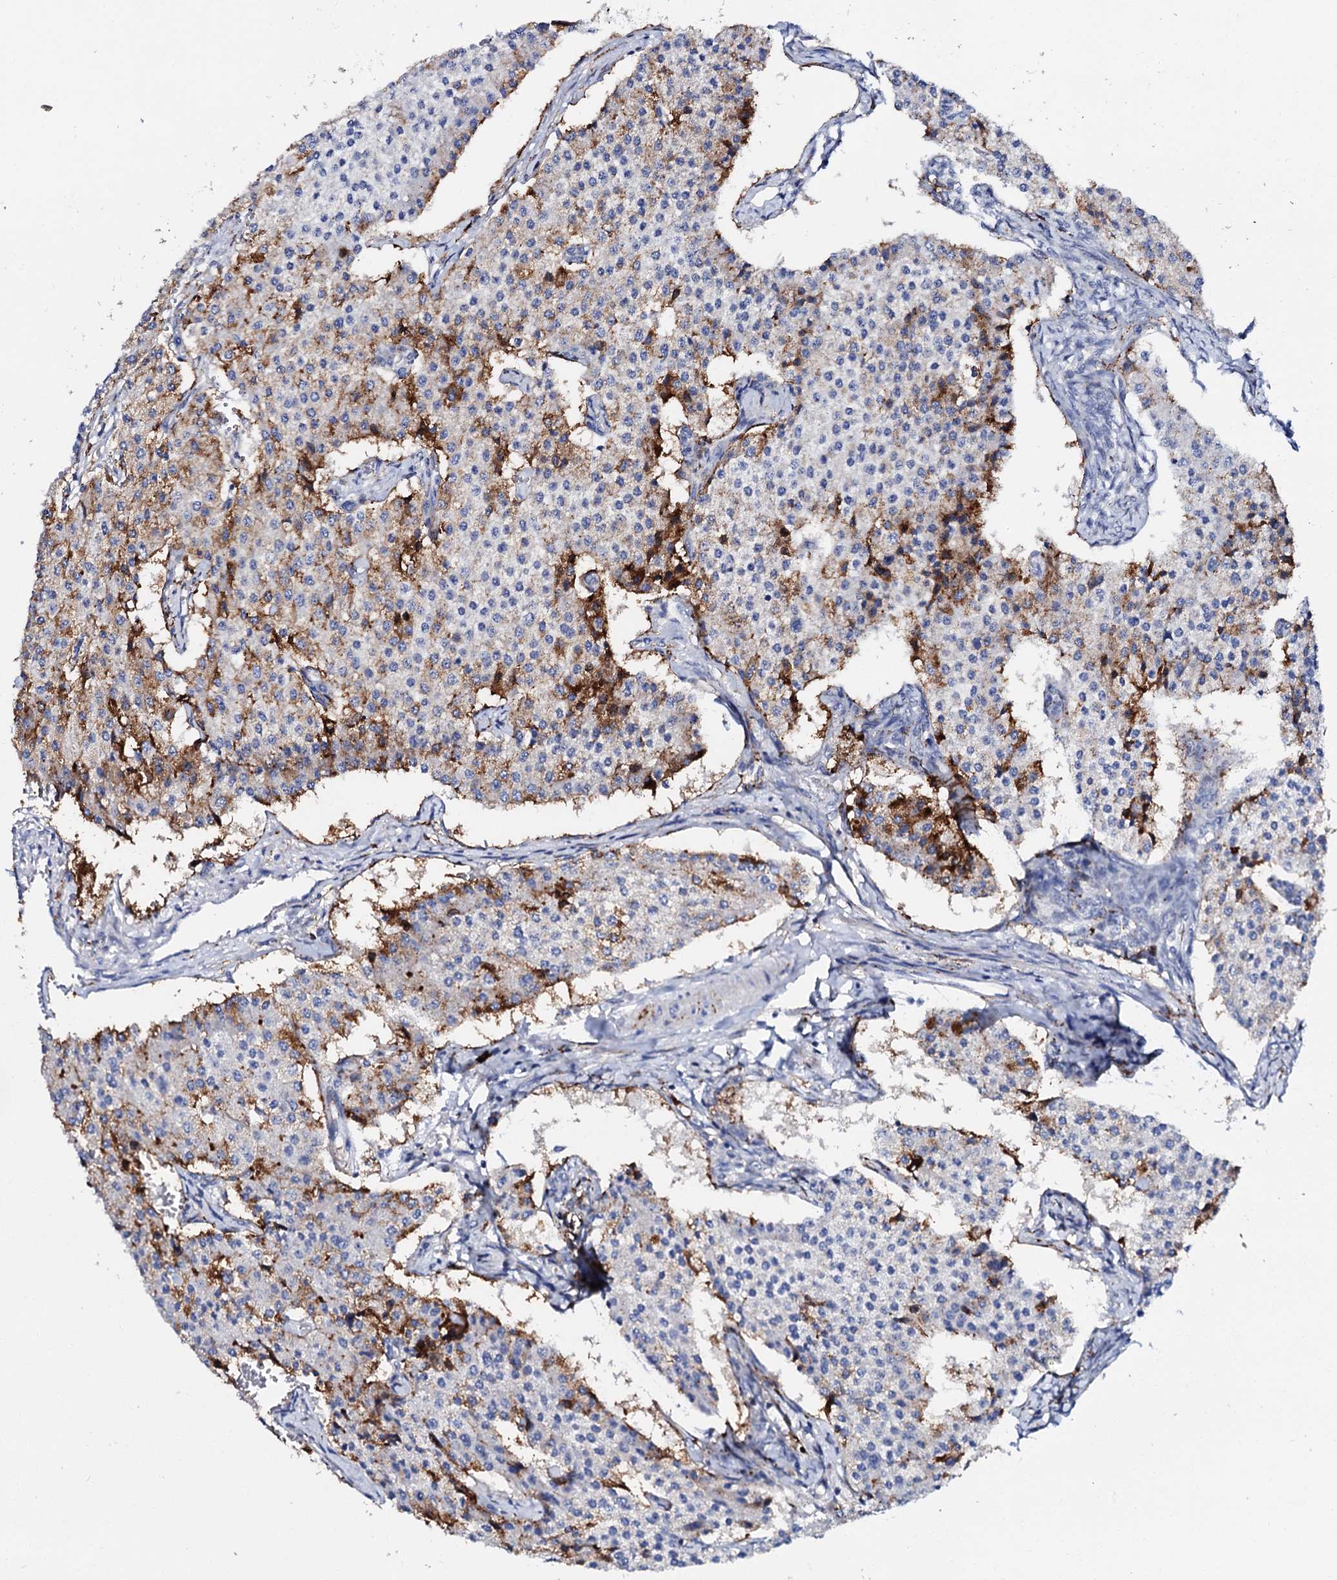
{"staining": {"intensity": "moderate", "quantity": "<25%", "location": "cytoplasmic/membranous"}, "tissue": "carcinoid", "cell_type": "Tumor cells", "image_type": "cancer", "snomed": [{"axis": "morphology", "description": "Carcinoid, malignant, NOS"}, {"axis": "topography", "description": "Colon"}], "caption": "Protein expression by IHC displays moderate cytoplasmic/membranous positivity in about <25% of tumor cells in carcinoid.", "gene": "MED13L", "patient": {"sex": "female", "age": 52}}